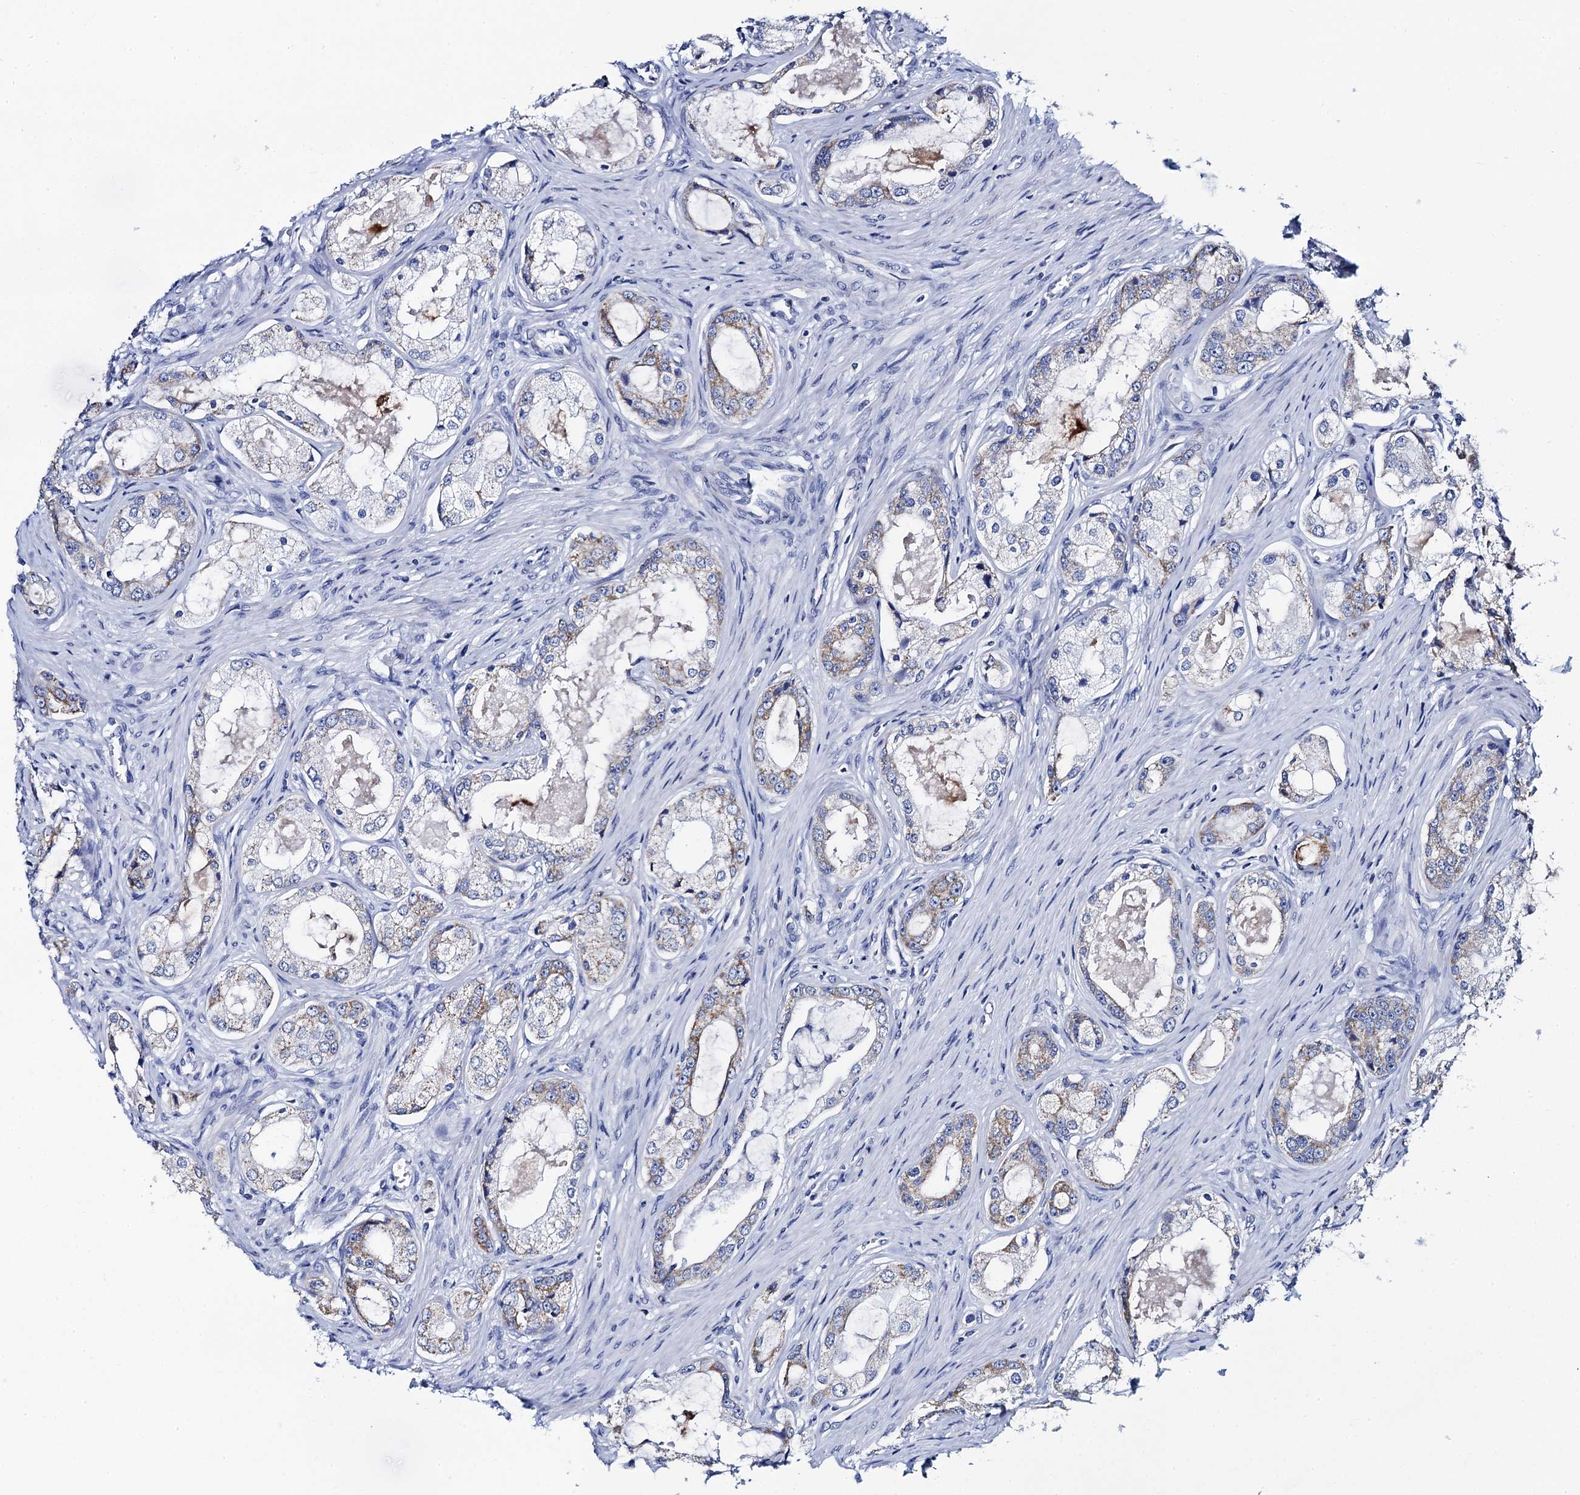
{"staining": {"intensity": "weak", "quantity": "<25%", "location": "cytoplasmic/membranous"}, "tissue": "prostate cancer", "cell_type": "Tumor cells", "image_type": "cancer", "snomed": [{"axis": "morphology", "description": "Adenocarcinoma, Low grade"}, {"axis": "topography", "description": "Prostate"}], "caption": "DAB (3,3'-diaminobenzidine) immunohistochemical staining of human prostate cancer (low-grade adenocarcinoma) displays no significant positivity in tumor cells.", "gene": "ACADSB", "patient": {"sex": "male", "age": 68}}